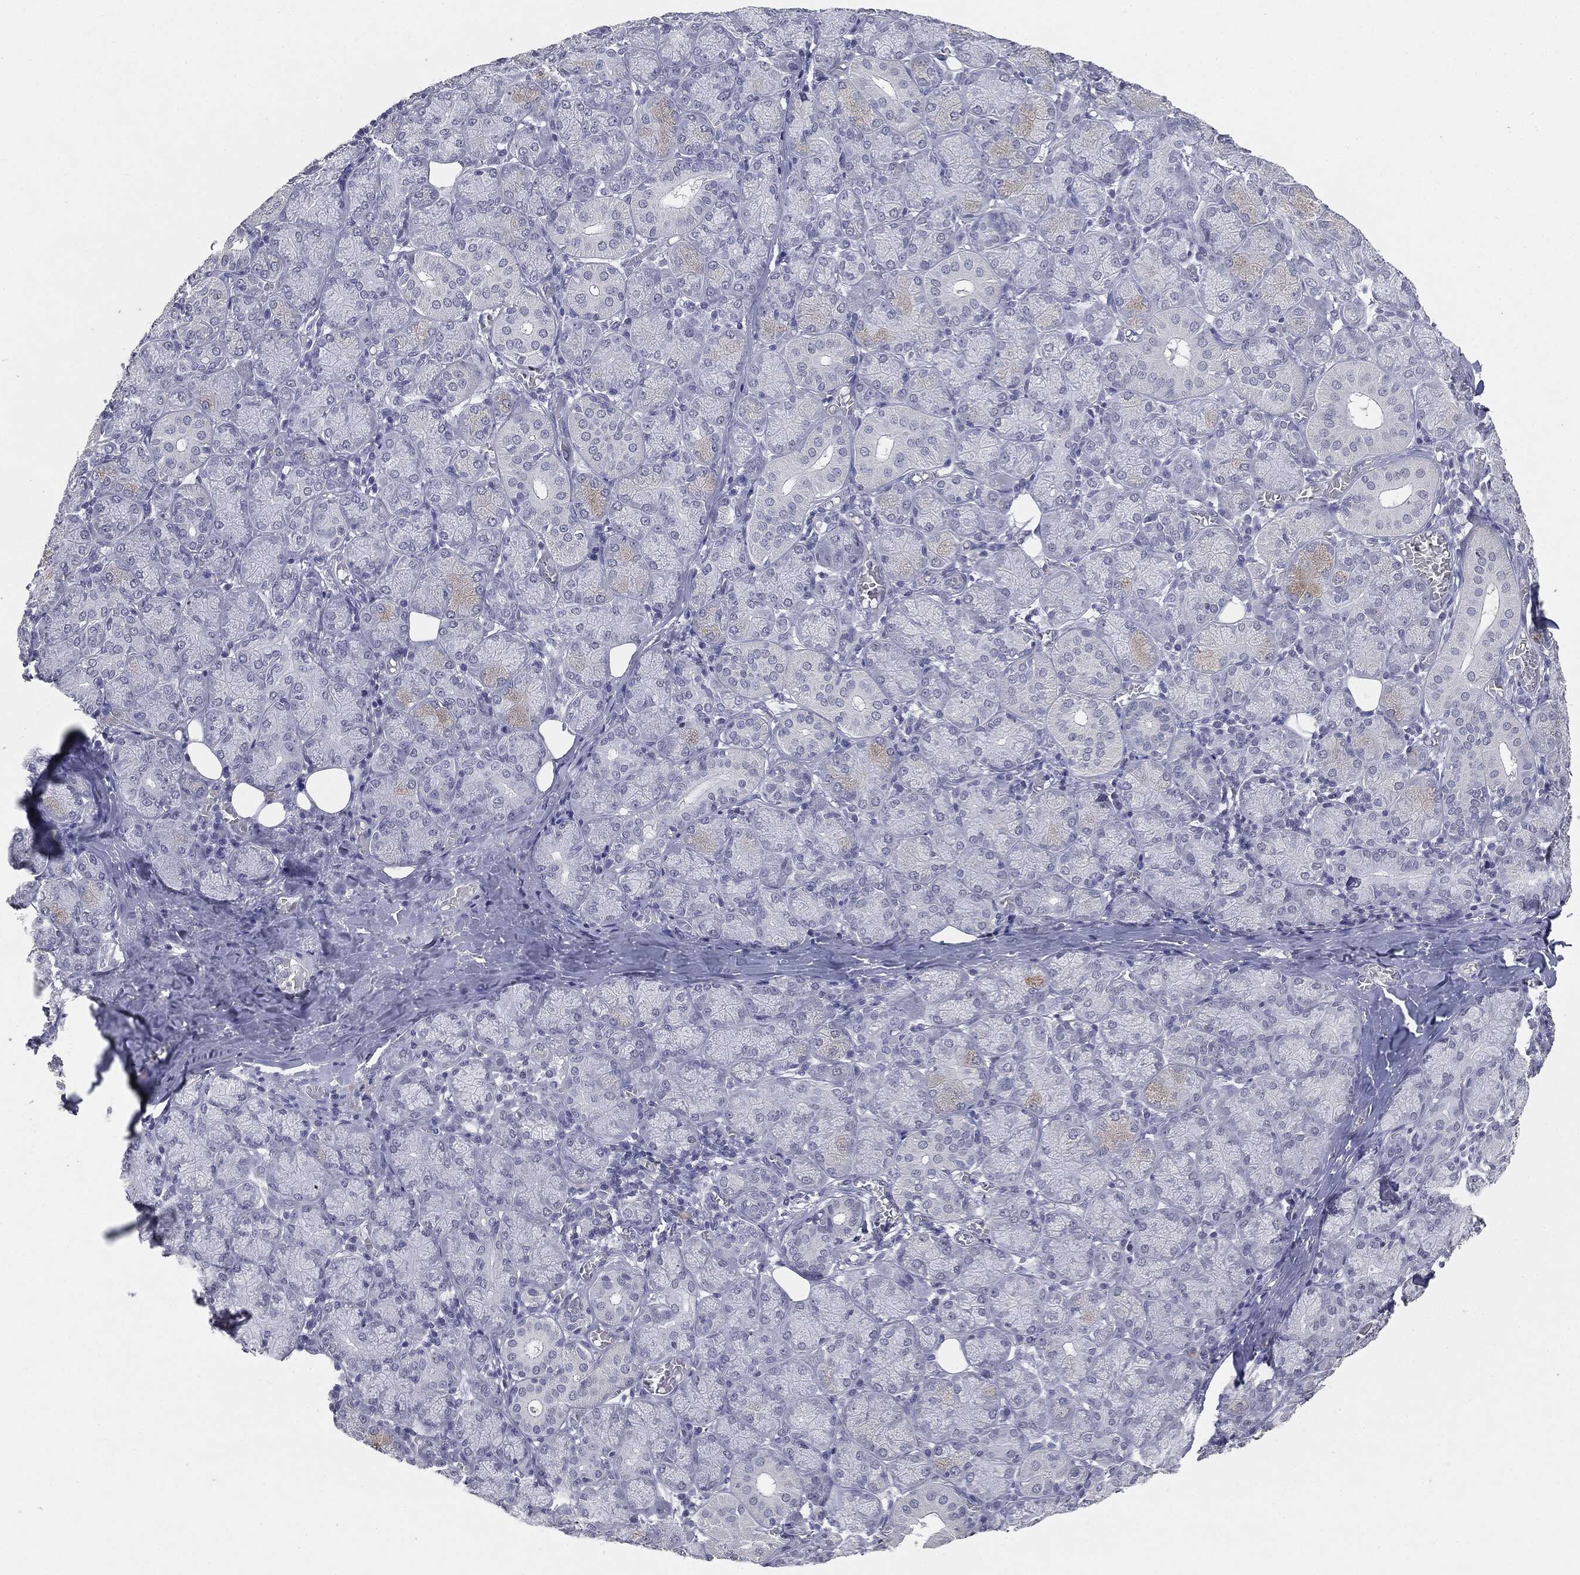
{"staining": {"intensity": "weak", "quantity": "<25%", "location": "cytoplasmic/membranous"}, "tissue": "salivary gland", "cell_type": "Glandular cells", "image_type": "normal", "snomed": [{"axis": "morphology", "description": "Normal tissue, NOS"}, {"axis": "topography", "description": "Salivary gland"}, {"axis": "topography", "description": "Peripheral nerve tissue"}], "caption": "The IHC histopathology image has no significant staining in glandular cells of salivary gland.", "gene": "SLC2A2", "patient": {"sex": "female", "age": 24}}